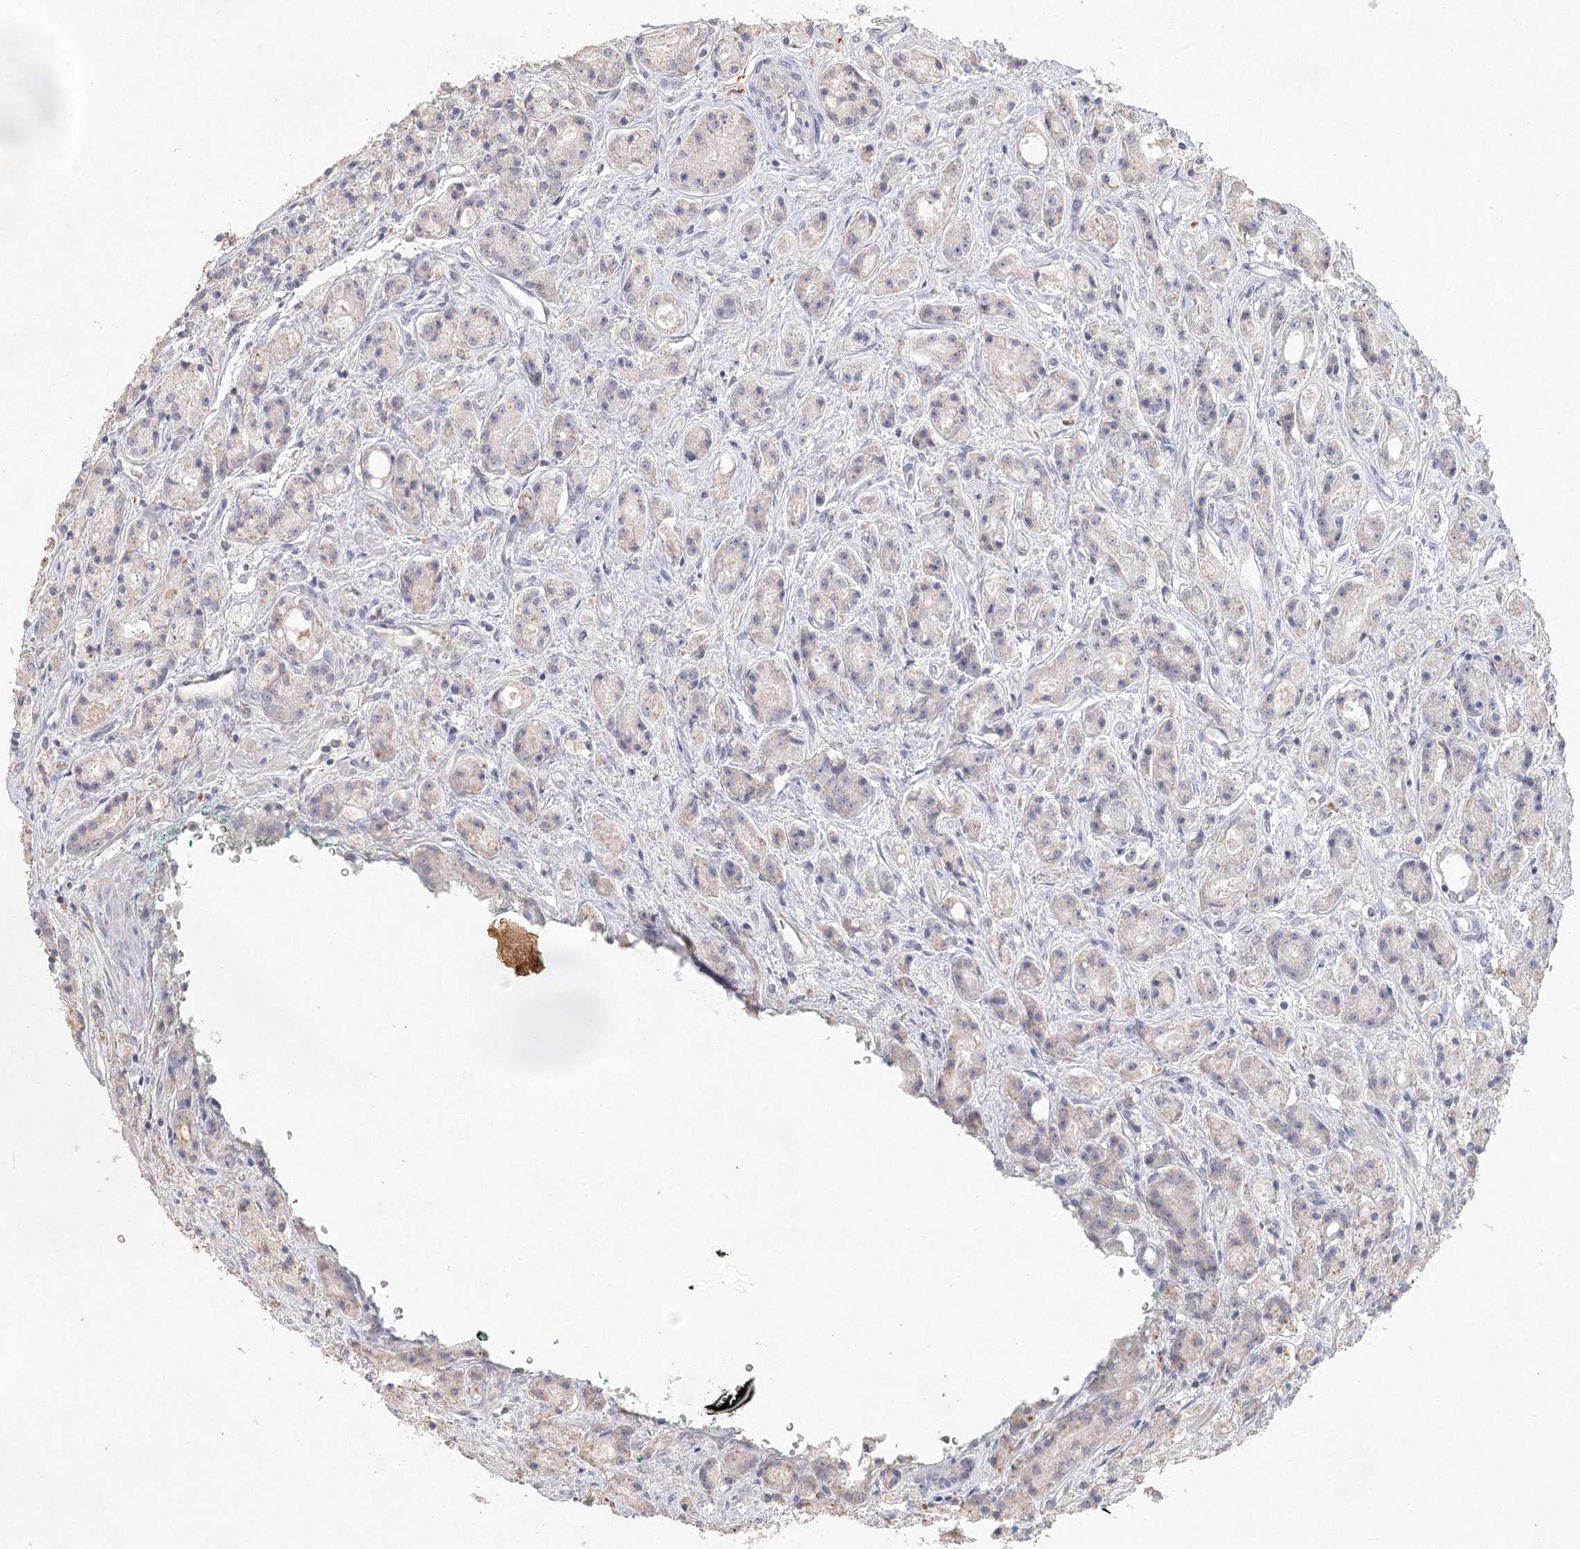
{"staining": {"intensity": "negative", "quantity": "none", "location": "none"}, "tissue": "prostate cancer", "cell_type": "Tumor cells", "image_type": "cancer", "snomed": [{"axis": "morphology", "description": "Adenocarcinoma, High grade"}, {"axis": "topography", "description": "Prostate"}], "caption": "This is an immunohistochemistry (IHC) photomicrograph of prostate high-grade adenocarcinoma. There is no expression in tumor cells.", "gene": "ARSI", "patient": {"sex": "male", "age": 60}}